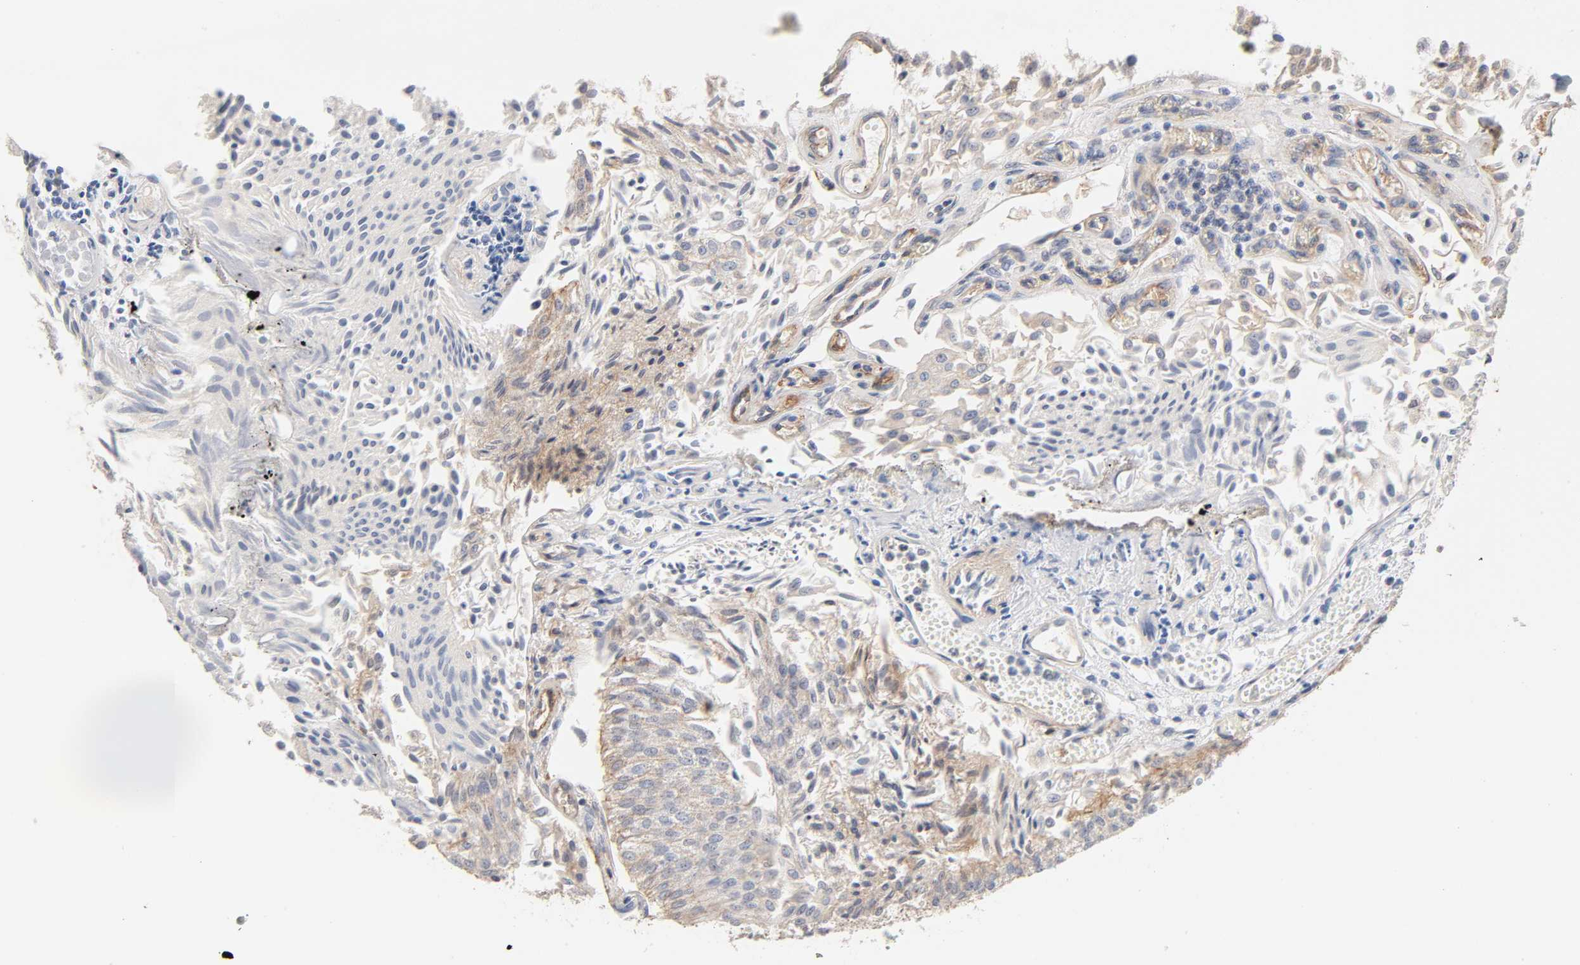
{"staining": {"intensity": "weak", "quantity": ">75%", "location": "cytoplasmic/membranous"}, "tissue": "urothelial cancer", "cell_type": "Tumor cells", "image_type": "cancer", "snomed": [{"axis": "morphology", "description": "Urothelial carcinoma, Low grade"}, {"axis": "topography", "description": "Urinary bladder"}], "caption": "A high-resolution photomicrograph shows immunohistochemistry (IHC) staining of urothelial cancer, which reveals weak cytoplasmic/membranous expression in about >75% of tumor cells.", "gene": "STRN3", "patient": {"sex": "male", "age": 86}}